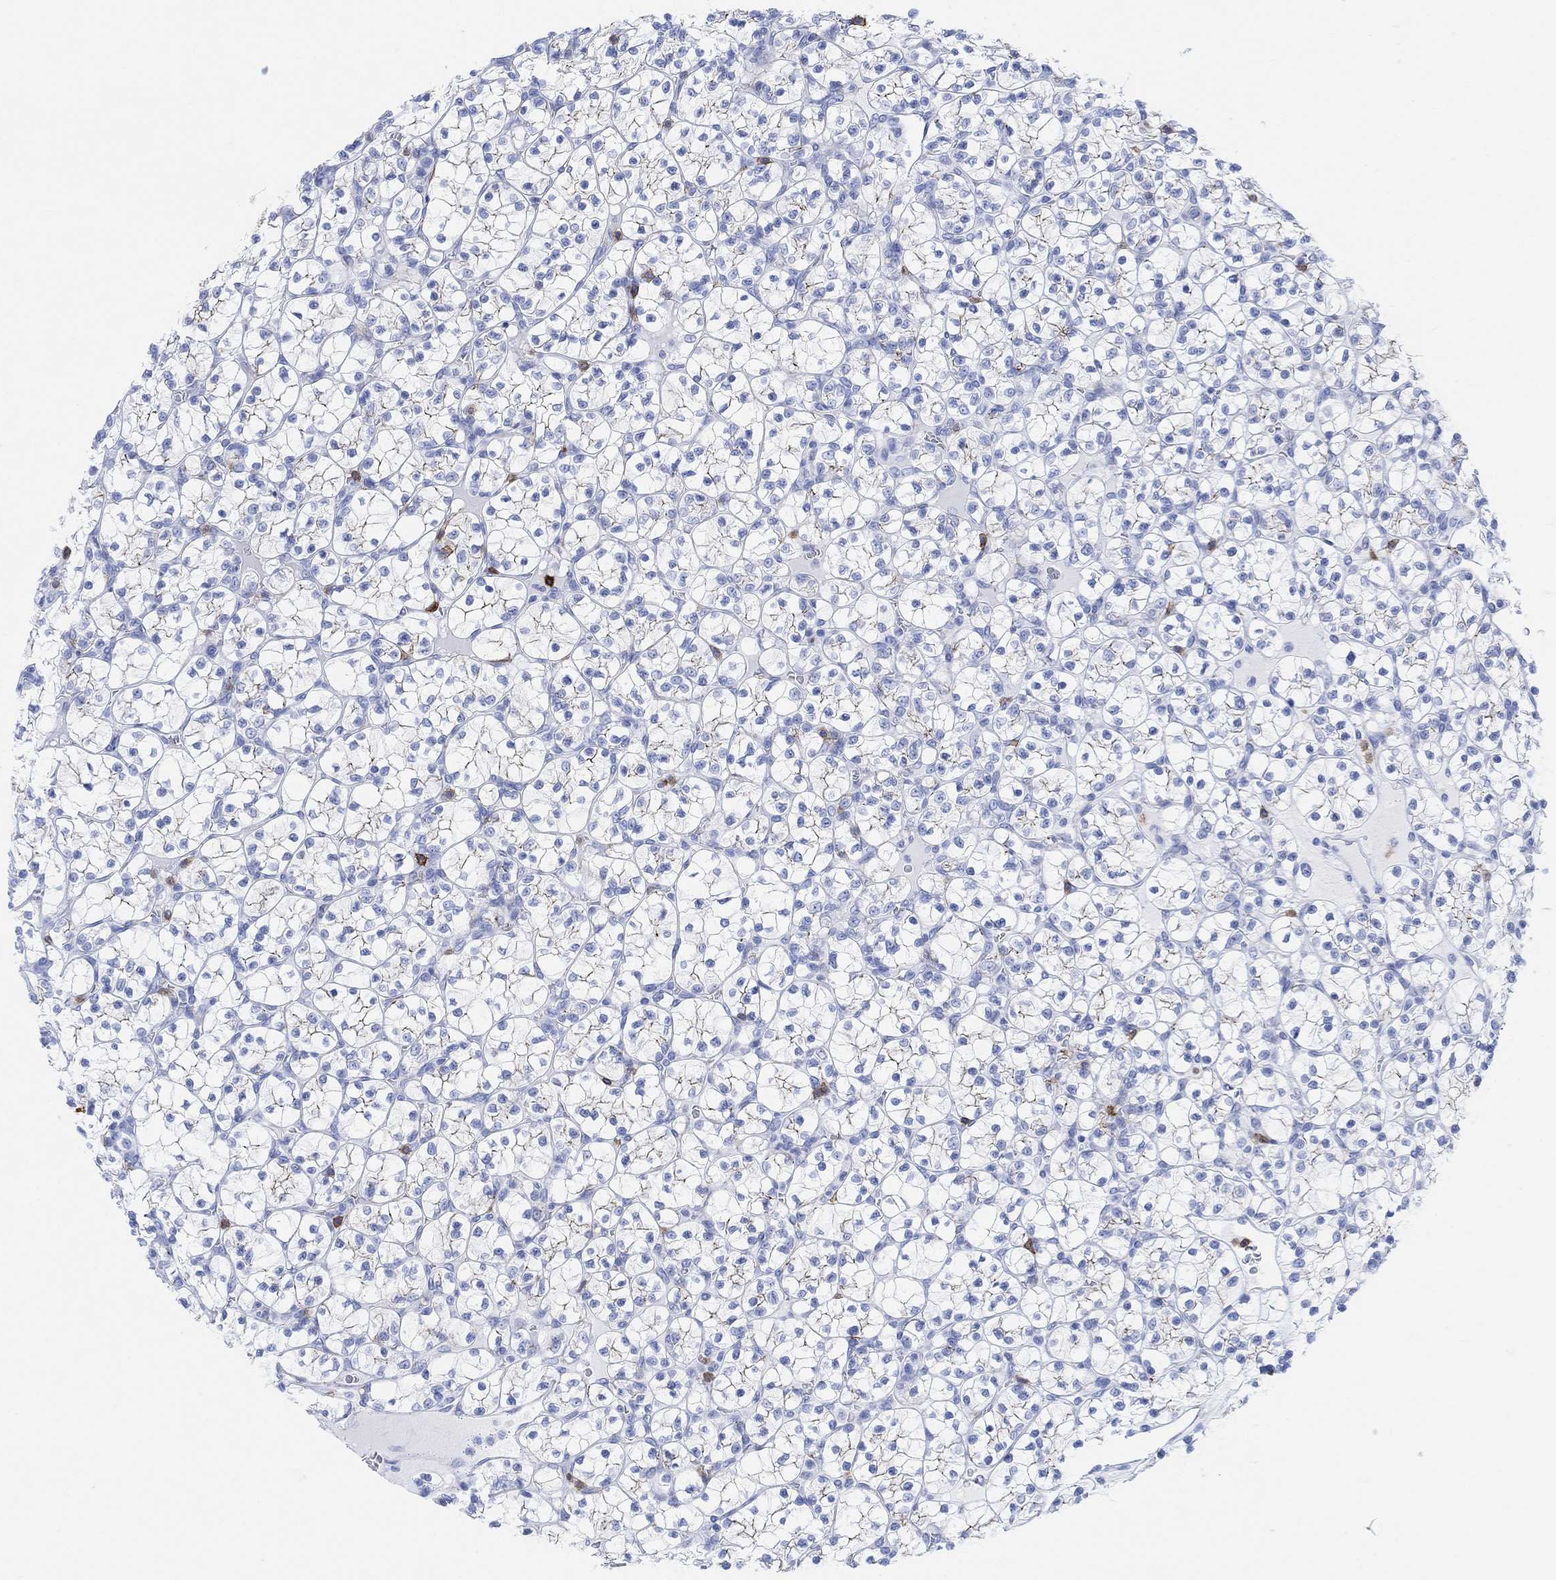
{"staining": {"intensity": "moderate", "quantity": "<25%", "location": "cytoplasmic/membranous"}, "tissue": "renal cancer", "cell_type": "Tumor cells", "image_type": "cancer", "snomed": [{"axis": "morphology", "description": "Adenocarcinoma, NOS"}, {"axis": "topography", "description": "Kidney"}], "caption": "A high-resolution micrograph shows immunohistochemistry staining of renal adenocarcinoma, which demonstrates moderate cytoplasmic/membranous positivity in about <25% of tumor cells. The staining is performed using DAB (3,3'-diaminobenzidine) brown chromogen to label protein expression. The nuclei are counter-stained blue using hematoxylin.", "gene": "GPR65", "patient": {"sex": "female", "age": 89}}